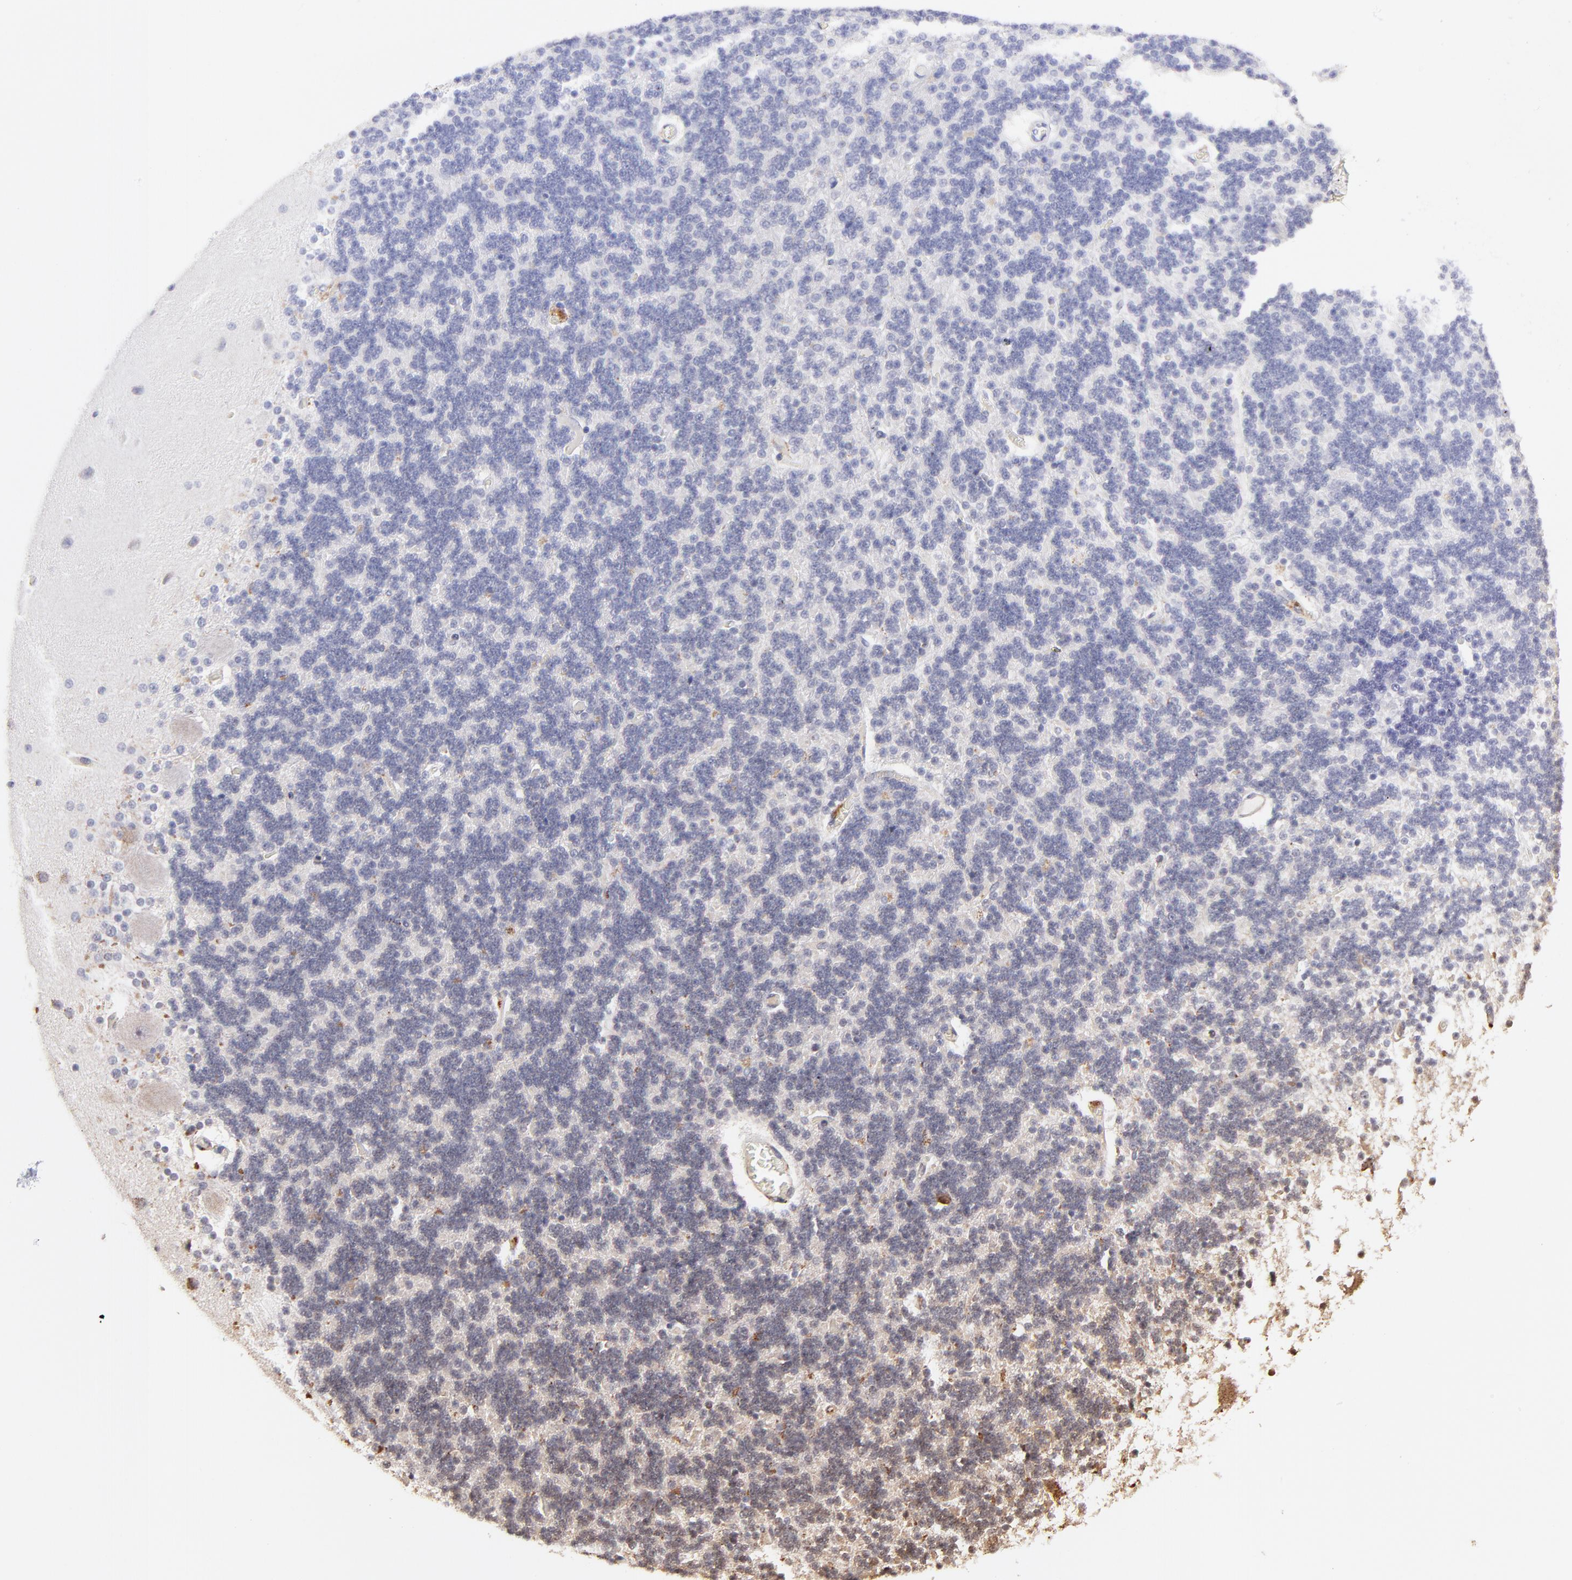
{"staining": {"intensity": "weak", "quantity": "<25%", "location": "nuclear"}, "tissue": "cerebellum", "cell_type": "Cells in granular layer", "image_type": "normal", "snomed": [{"axis": "morphology", "description": "Normal tissue, NOS"}, {"axis": "topography", "description": "Cerebellum"}], "caption": "Cells in granular layer show no significant protein expression in benign cerebellum. (Brightfield microscopy of DAB immunohistochemistry at high magnification).", "gene": "MAP2K7", "patient": {"sex": "female", "age": 54}}